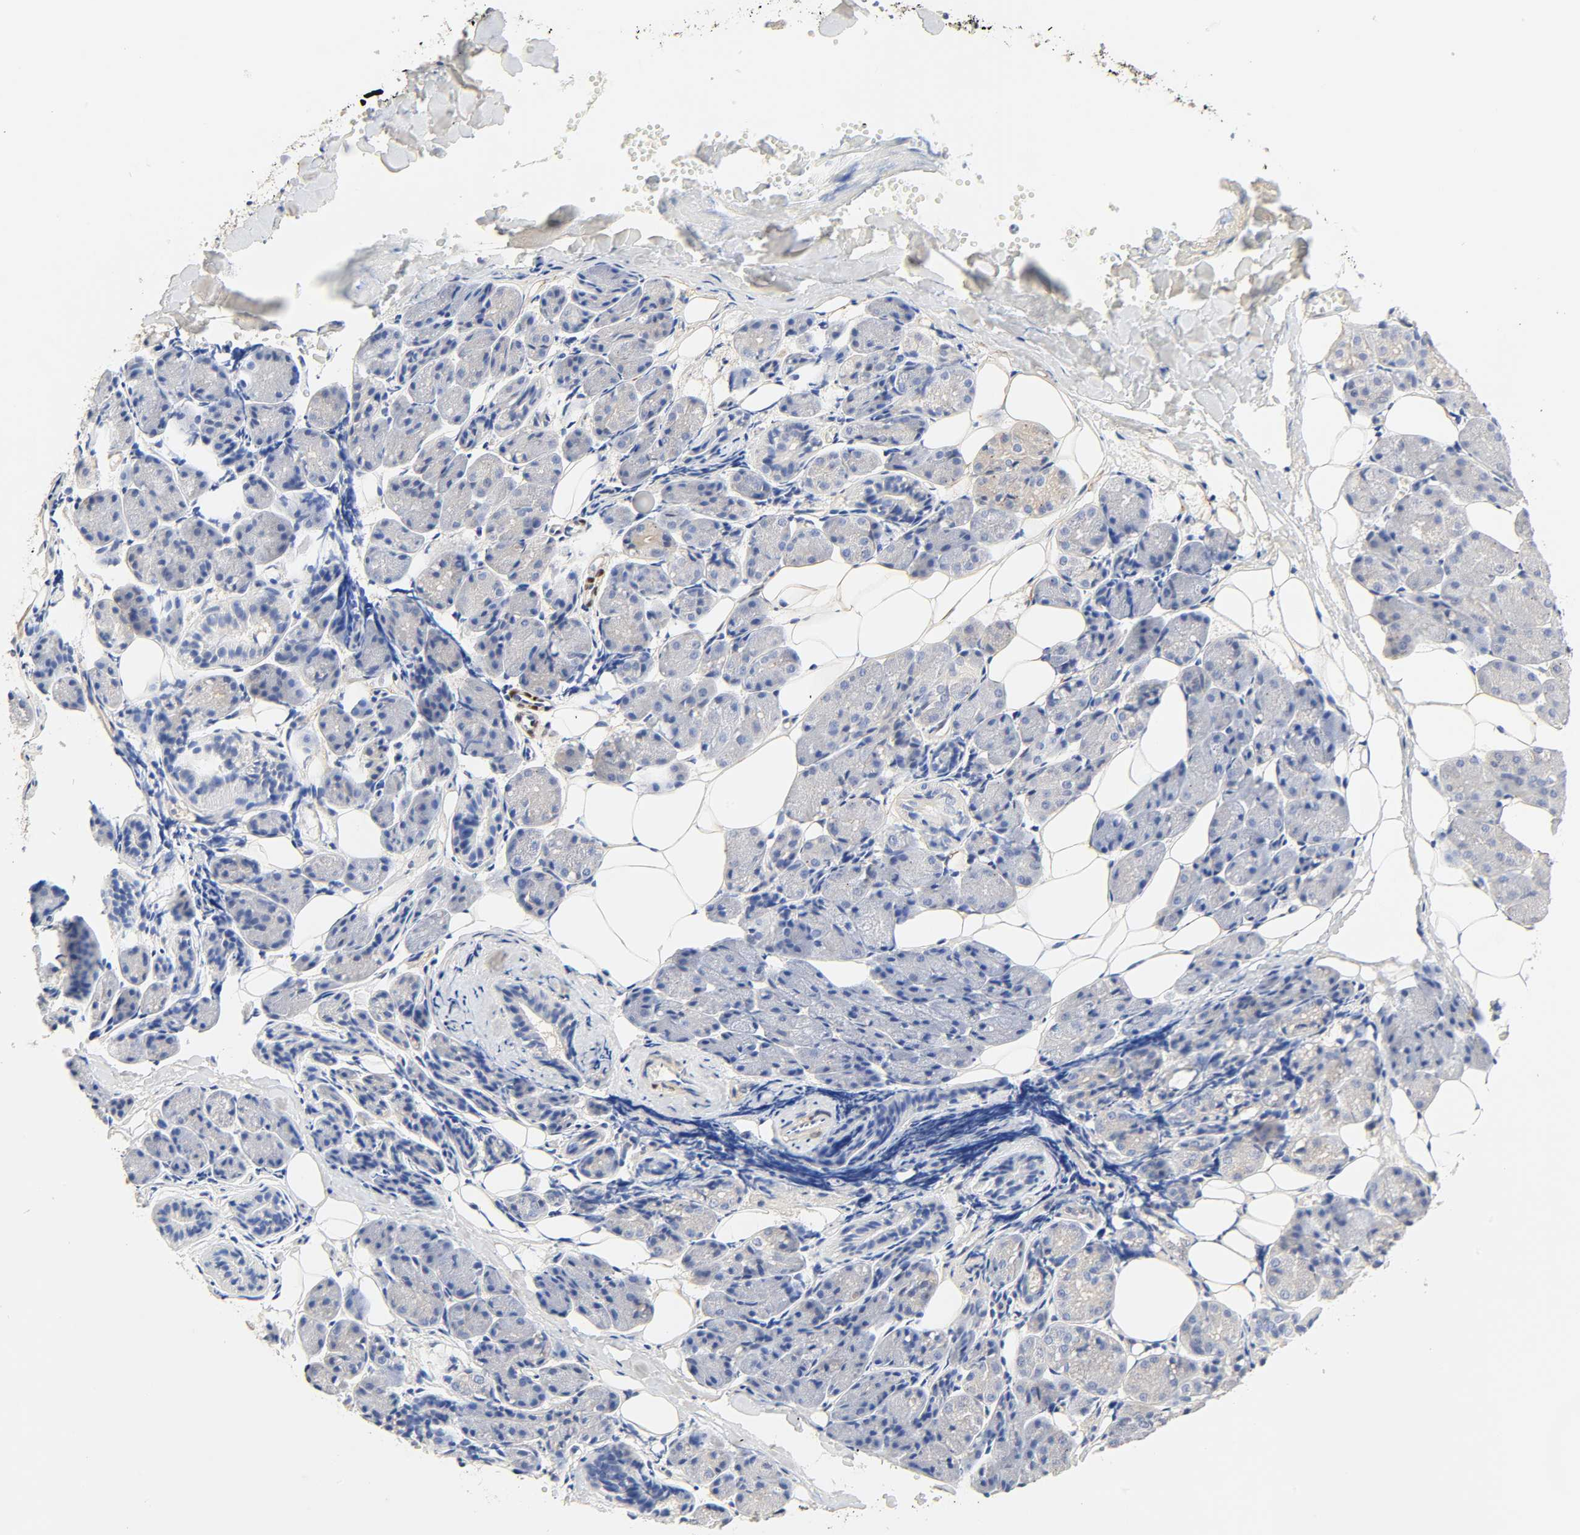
{"staining": {"intensity": "negative", "quantity": "none", "location": "none"}, "tissue": "salivary gland", "cell_type": "Glandular cells", "image_type": "normal", "snomed": [{"axis": "morphology", "description": "Normal tissue, NOS"}, {"axis": "morphology", "description": "Adenoma, NOS"}, {"axis": "topography", "description": "Salivary gland"}], "caption": "Image shows no protein expression in glandular cells of unremarkable salivary gland.", "gene": "BORCS8", "patient": {"sex": "female", "age": 32}}